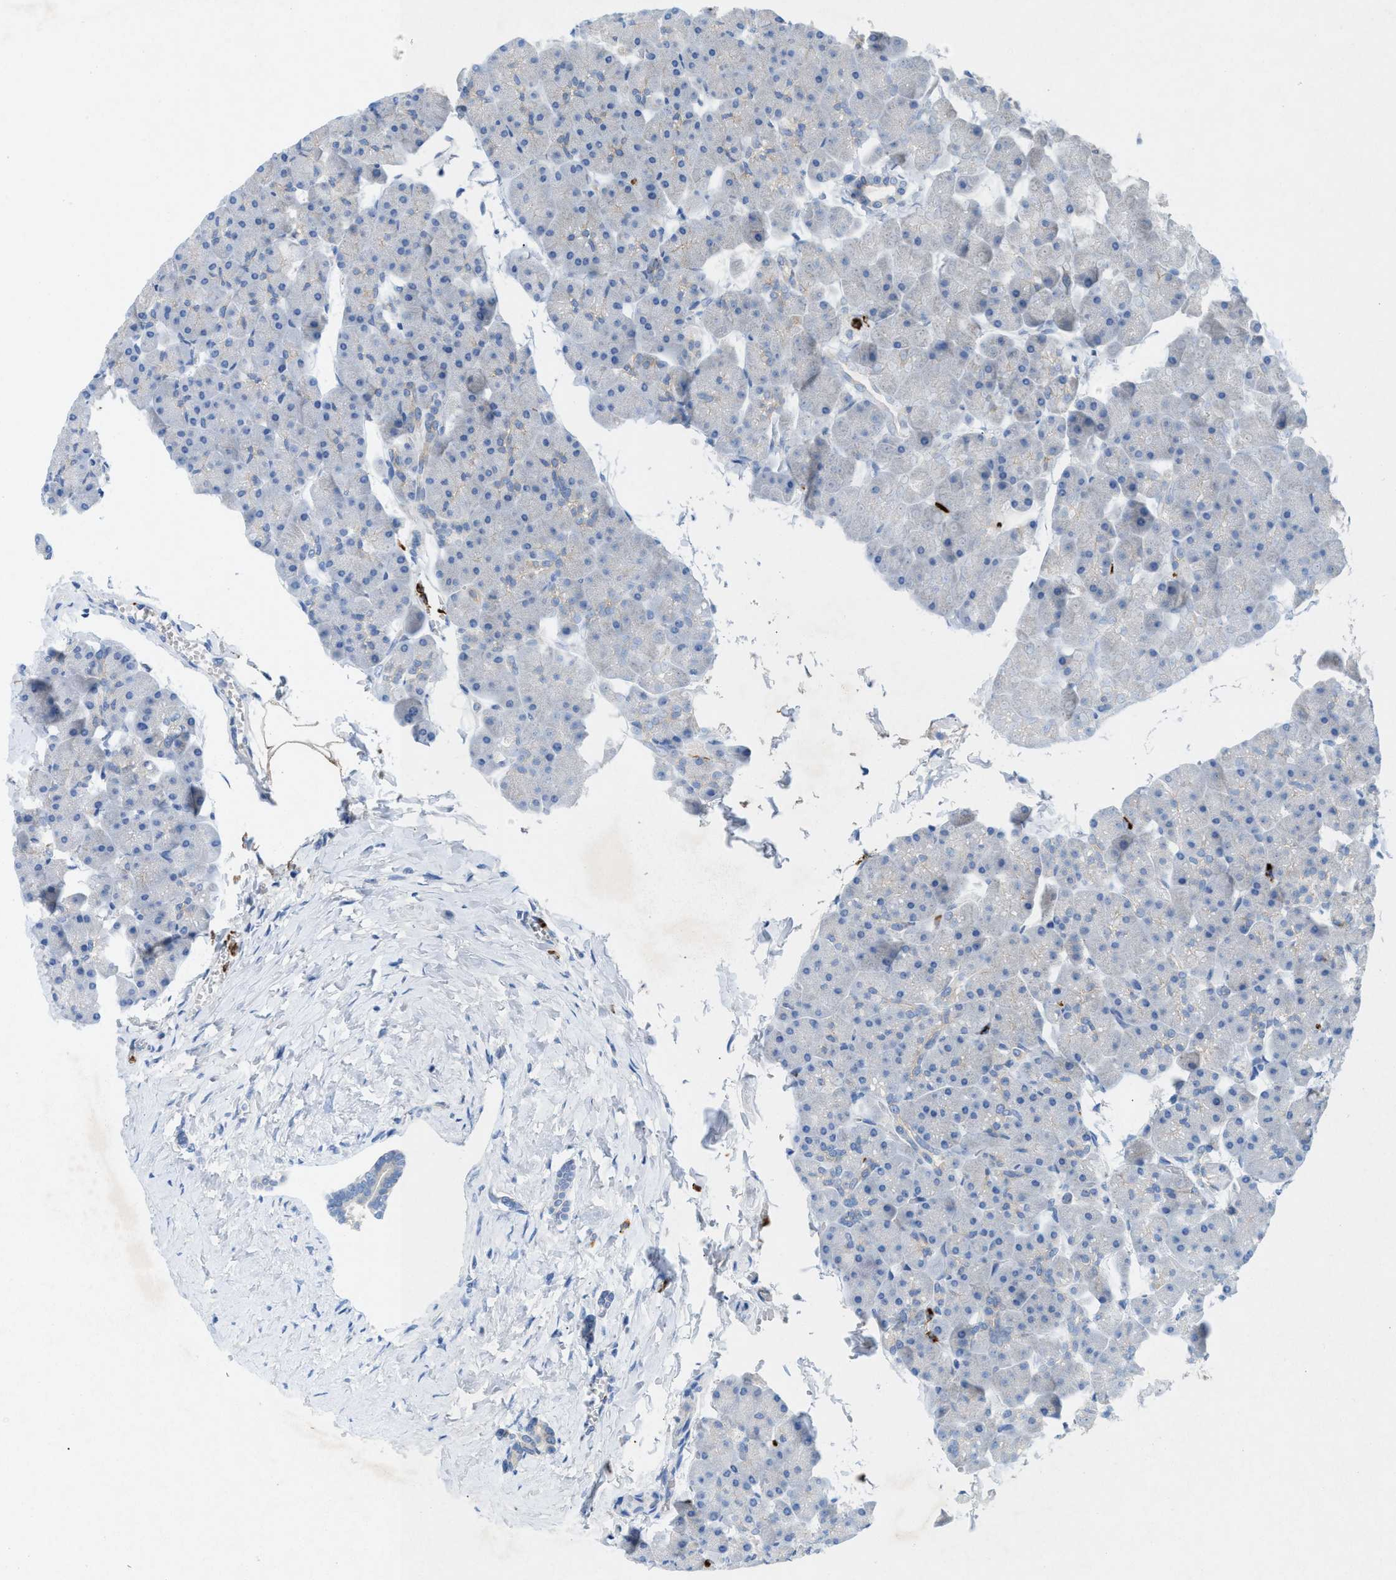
{"staining": {"intensity": "weak", "quantity": "<25%", "location": "cytoplasmic/membranous"}, "tissue": "pancreas", "cell_type": "Exocrine glandular cells", "image_type": "normal", "snomed": [{"axis": "morphology", "description": "Normal tissue, NOS"}, {"axis": "topography", "description": "Pancreas"}], "caption": "DAB (3,3'-diaminobenzidine) immunohistochemical staining of unremarkable pancreas shows no significant staining in exocrine glandular cells. (DAB (3,3'-diaminobenzidine) immunohistochemistry, high magnification).", "gene": "CKLF", "patient": {"sex": "male", "age": 35}}